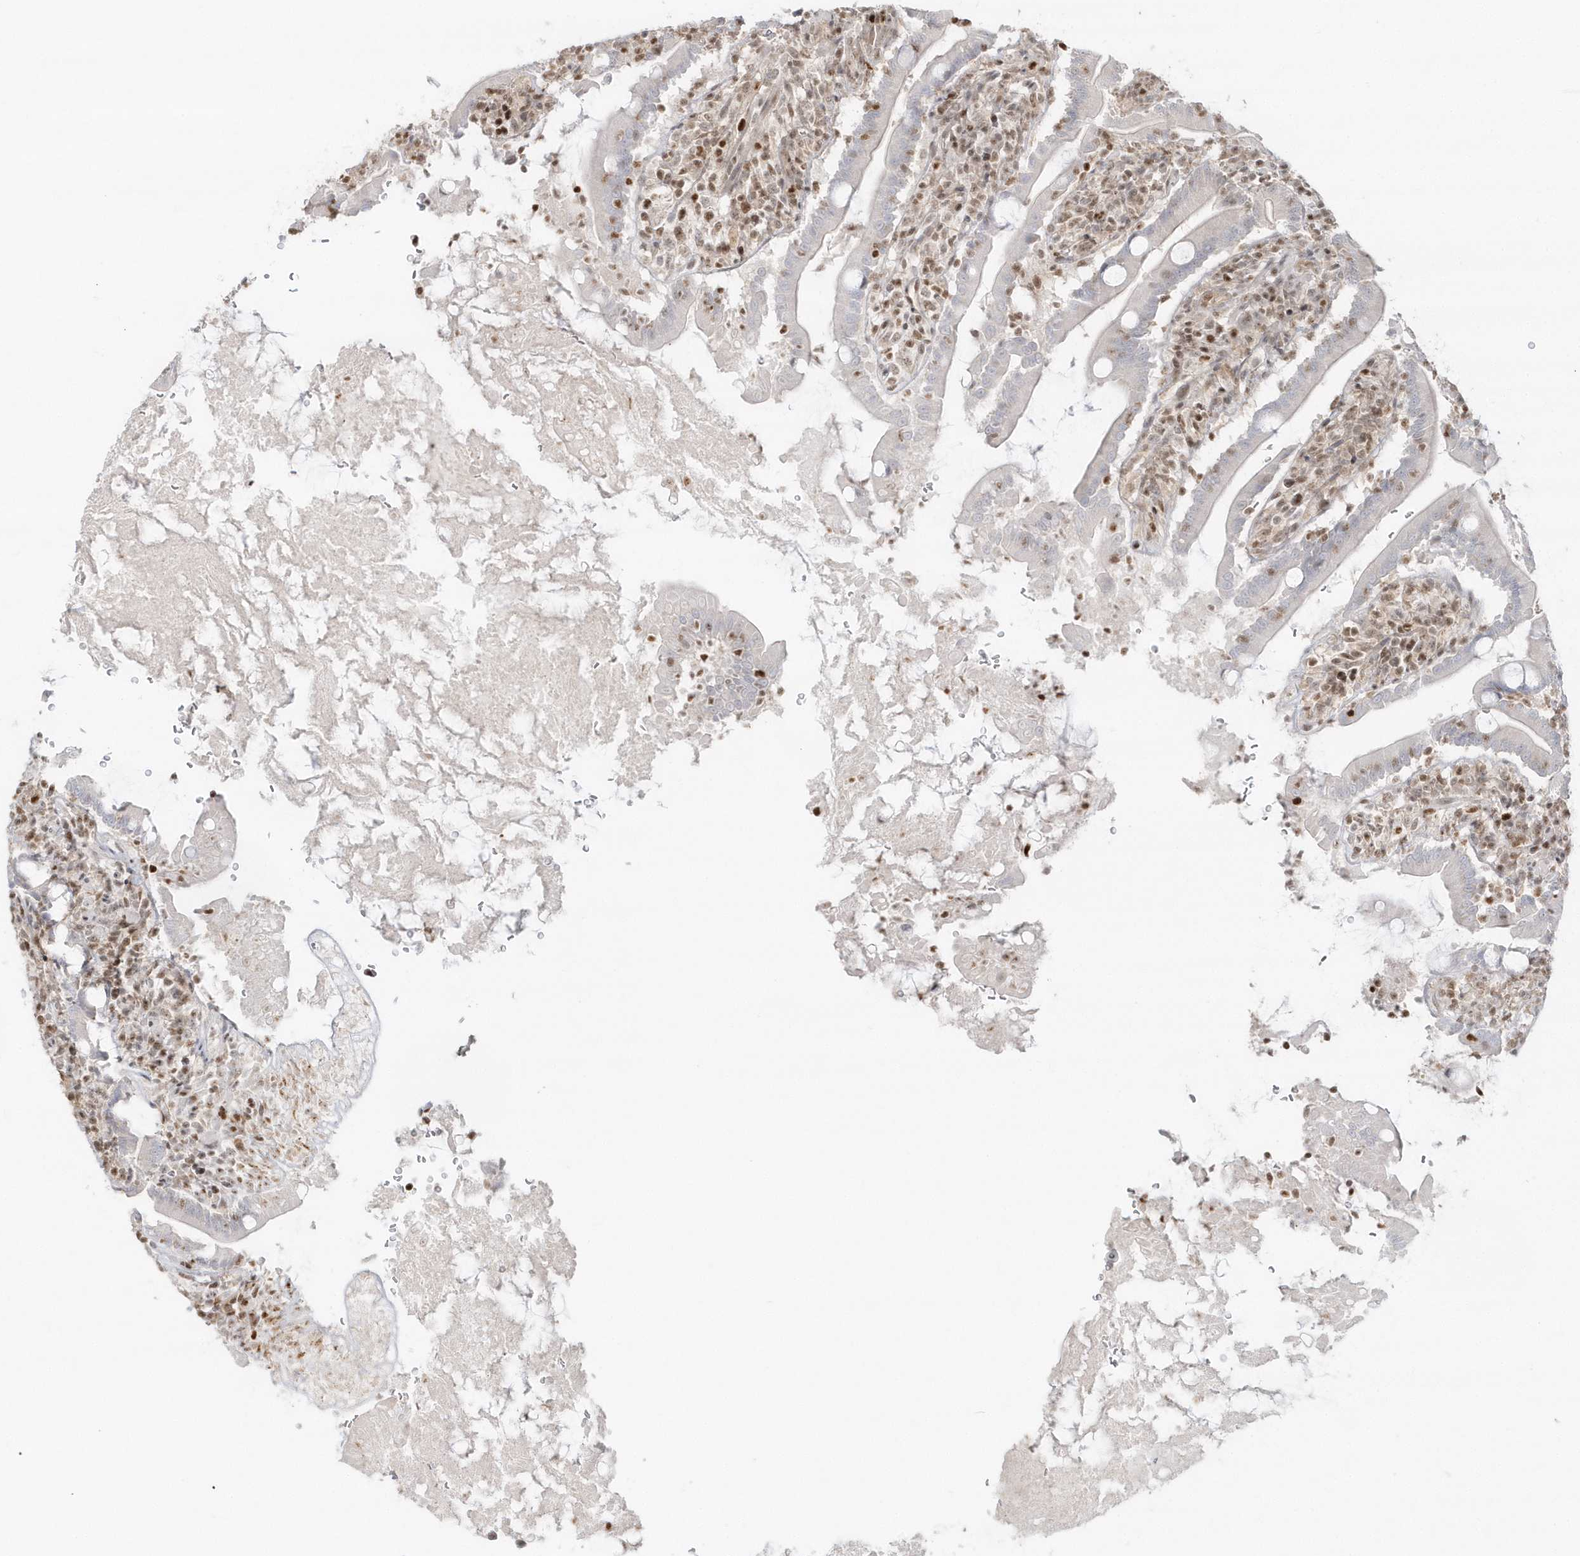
{"staining": {"intensity": "moderate", "quantity": "25%-75%", "location": "nuclear"}, "tissue": "duodenum", "cell_type": "Glandular cells", "image_type": "normal", "snomed": [{"axis": "morphology", "description": "Normal tissue, NOS"}, {"axis": "topography", "description": "Duodenum"}], "caption": "Immunohistochemistry (DAB (3,3'-diaminobenzidine)) staining of benign duodenum exhibits moderate nuclear protein staining in about 25%-75% of glandular cells.", "gene": "SUMO2", "patient": {"sex": "male", "age": 35}}